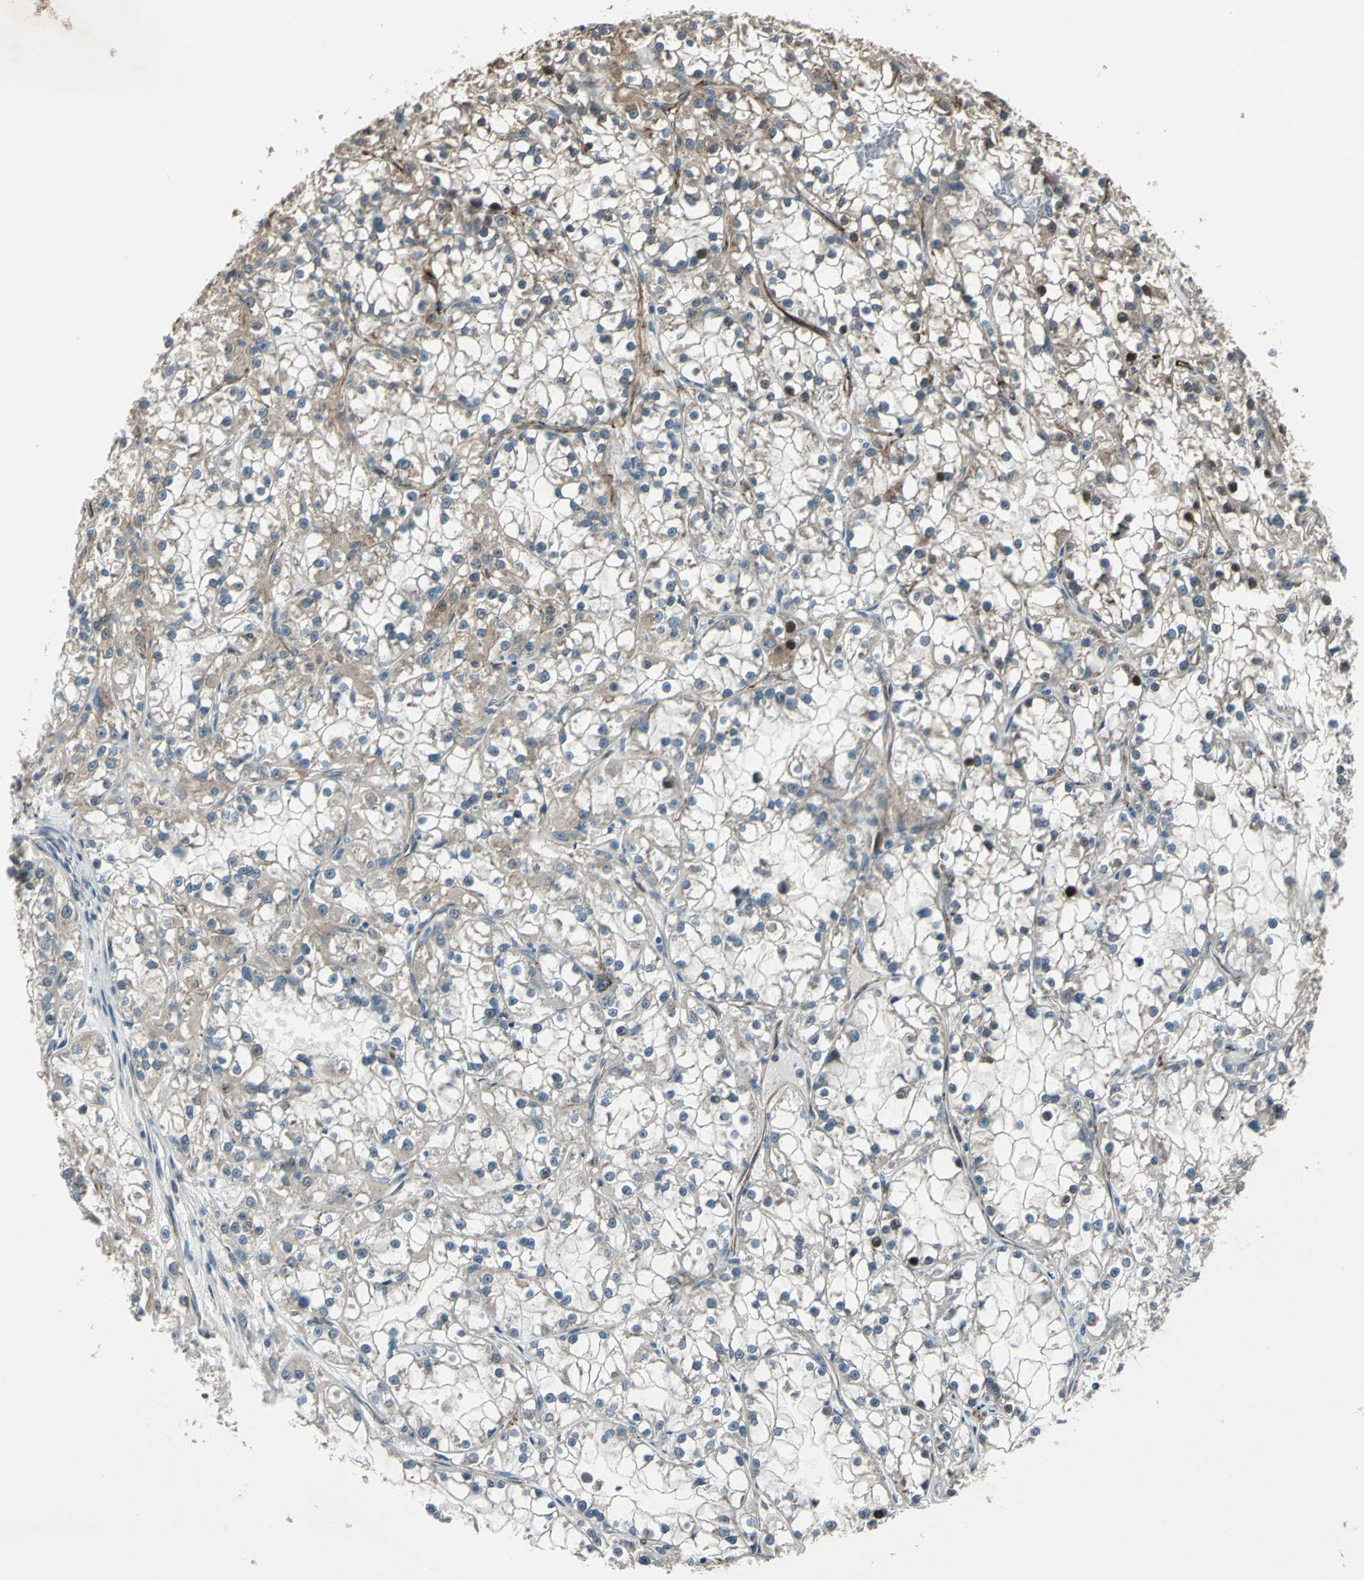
{"staining": {"intensity": "strong", "quantity": "25%-75%", "location": "cytoplasmic/membranous,nuclear"}, "tissue": "renal cancer", "cell_type": "Tumor cells", "image_type": "cancer", "snomed": [{"axis": "morphology", "description": "Adenocarcinoma, NOS"}, {"axis": "topography", "description": "Kidney"}], "caption": "IHC of adenocarcinoma (renal) reveals high levels of strong cytoplasmic/membranous and nuclear positivity in about 25%-75% of tumor cells.", "gene": "EXD2", "patient": {"sex": "female", "age": 52}}